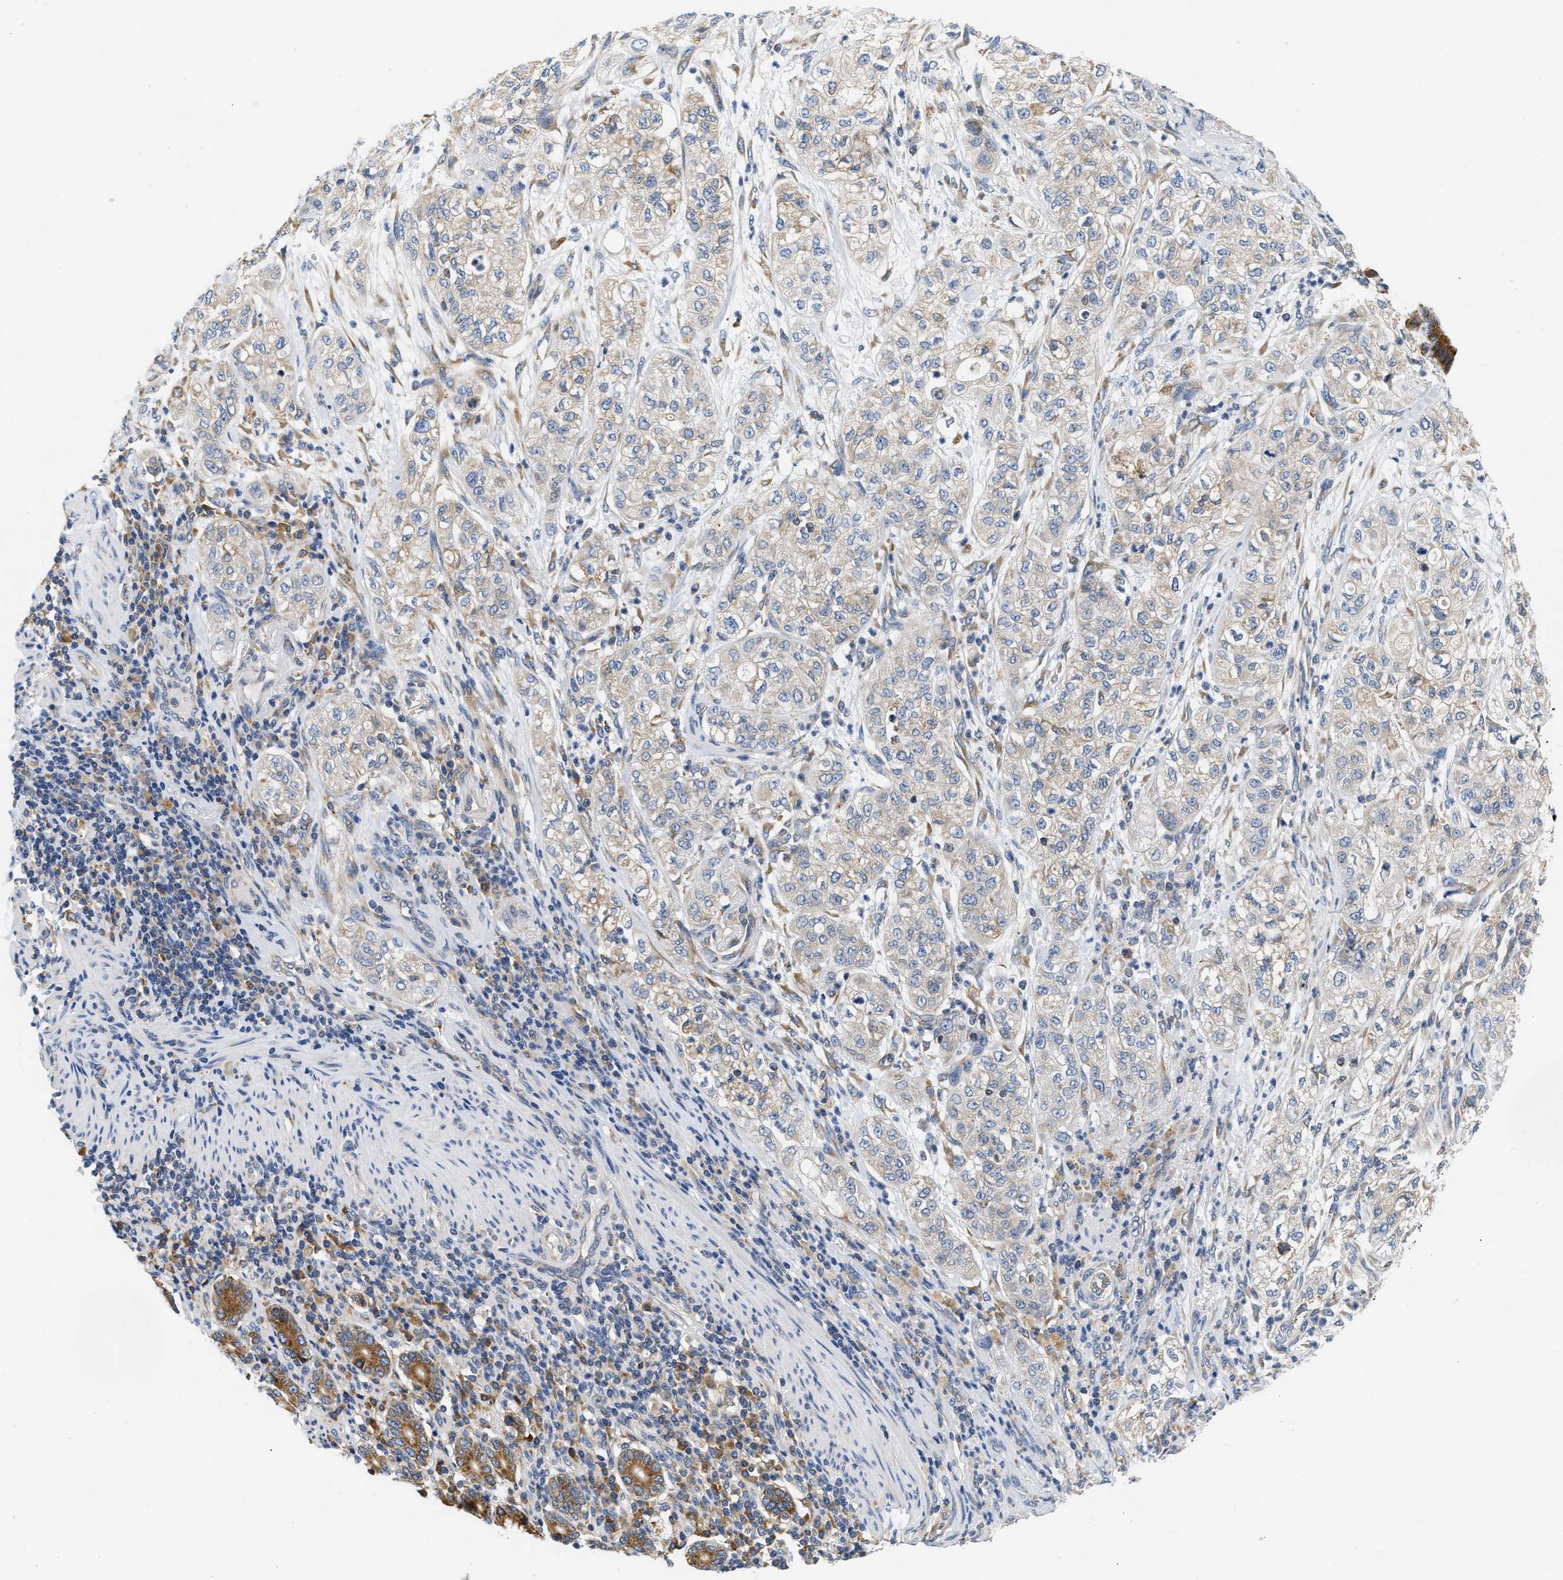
{"staining": {"intensity": "weak", "quantity": ">75%", "location": "cytoplasmic/membranous"}, "tissue": "pancreatic cancer", "cell_type": "Tumor cells", "image_type": "cancer", "snomed": [{"axis": "morphology", "description": "Adenocarcinoma, NOS"}, {"axis": "topography", "description": "Pancreas"}], "caption": "Tumor cells show low levels of weak cytoplasmic/membranous expression in approximately >75% of cells in human pancreatic cancer. (DAB (3,3'-diaminobenzidine) = brown stain, brightfield microscopy at high magnification).", "gene": "HDHD3", "patient": {"sex": "female", "age": 78}}